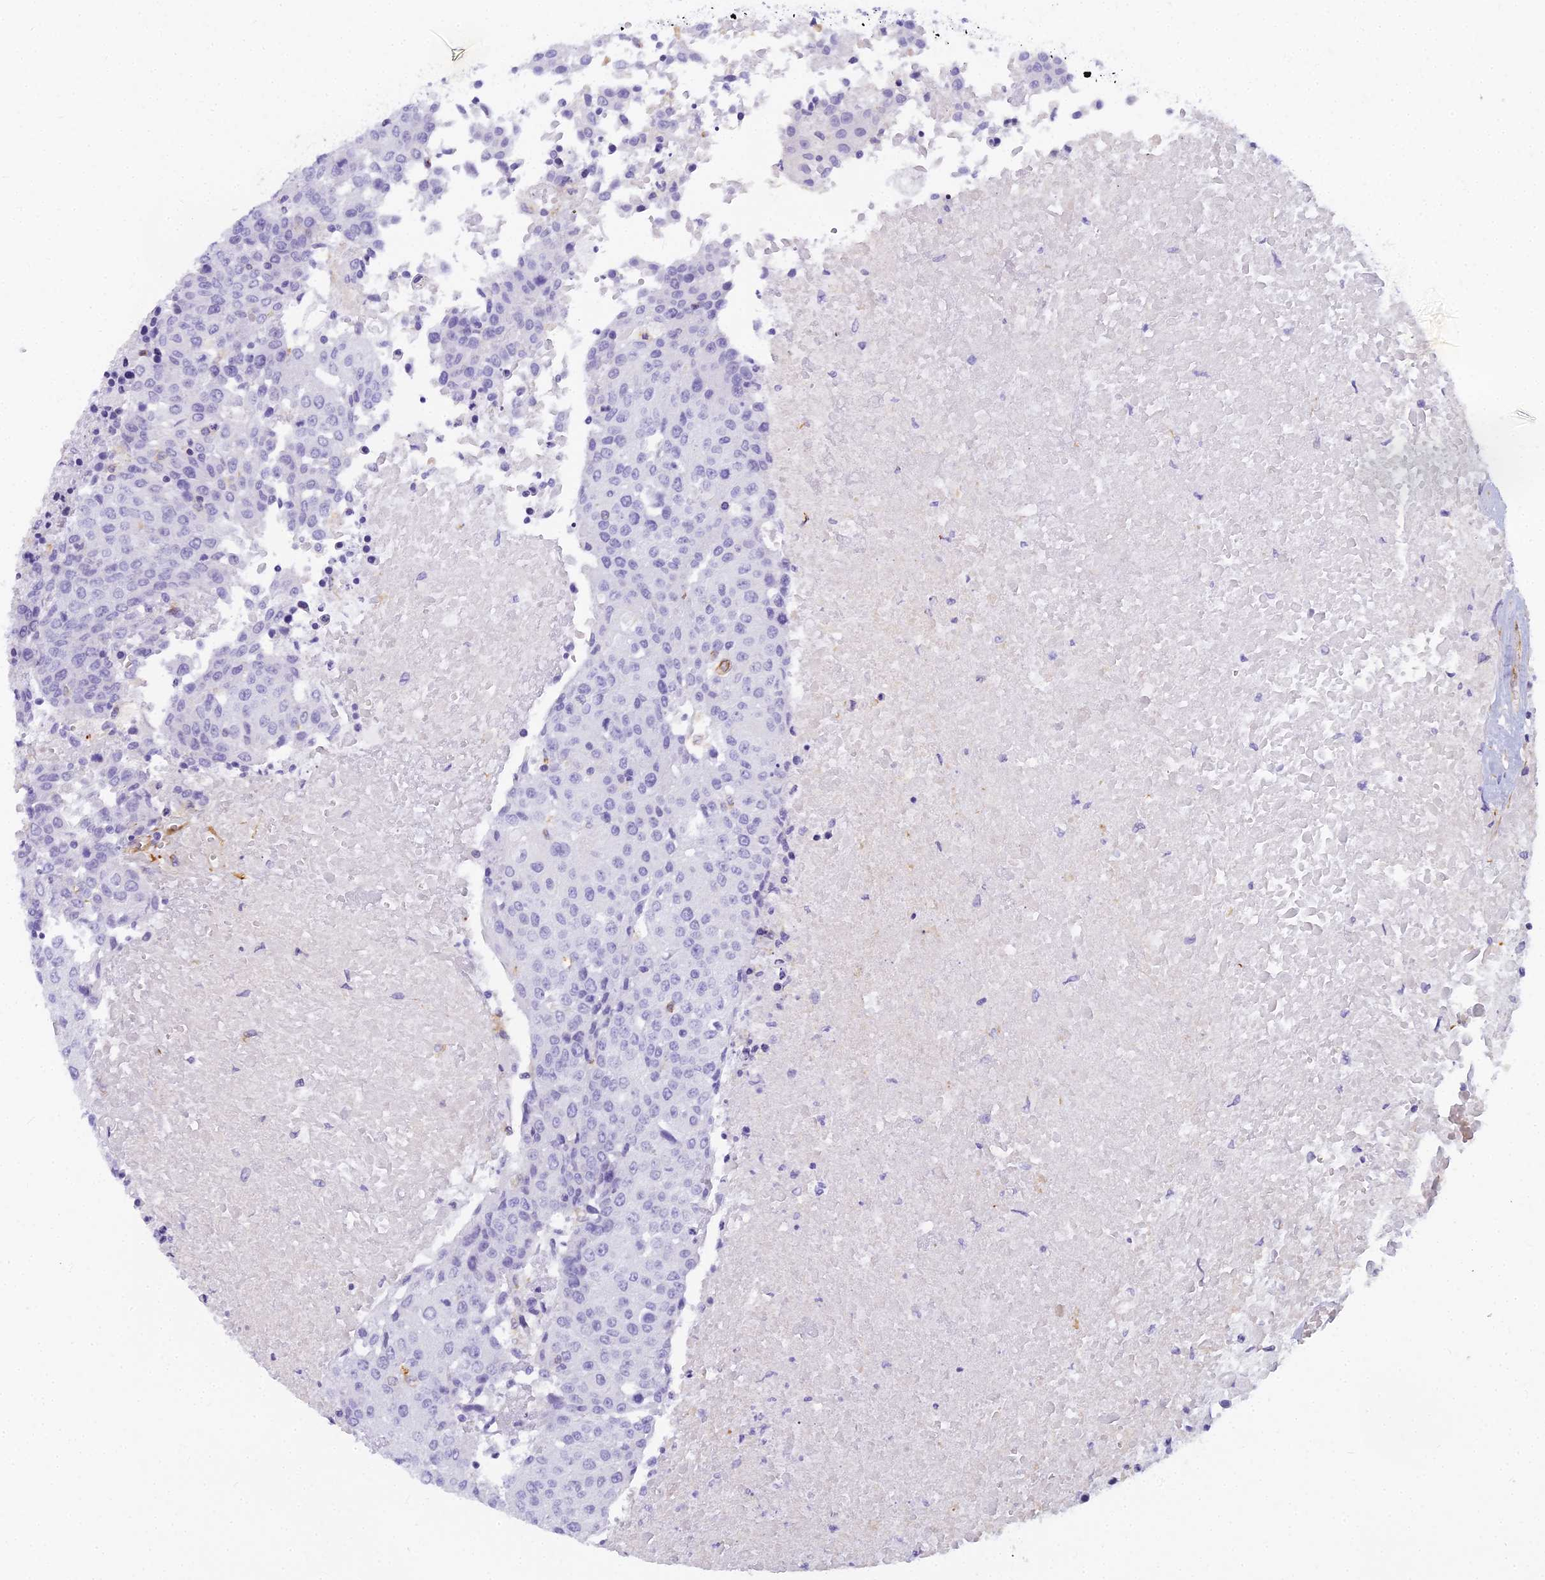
{"staining": {"intensity": "negative", "quantity": "none", "location": "none"}, "tissue": "urothelial cancer", "cell_type": "Tumor cells", "image_type": "cancer", "snomed": [{"axis": "morphology", "description": "Urothelial carcinoma, High grade"}, {"axis": "topography", "description": "Urinary bladder"}], "caption": "Urothelial cancer was stained to show a protein in brown. There is no significant expression in tumor cells.", "gene": "EVI2A", "patient": {"sex": "female", "age": 85}}